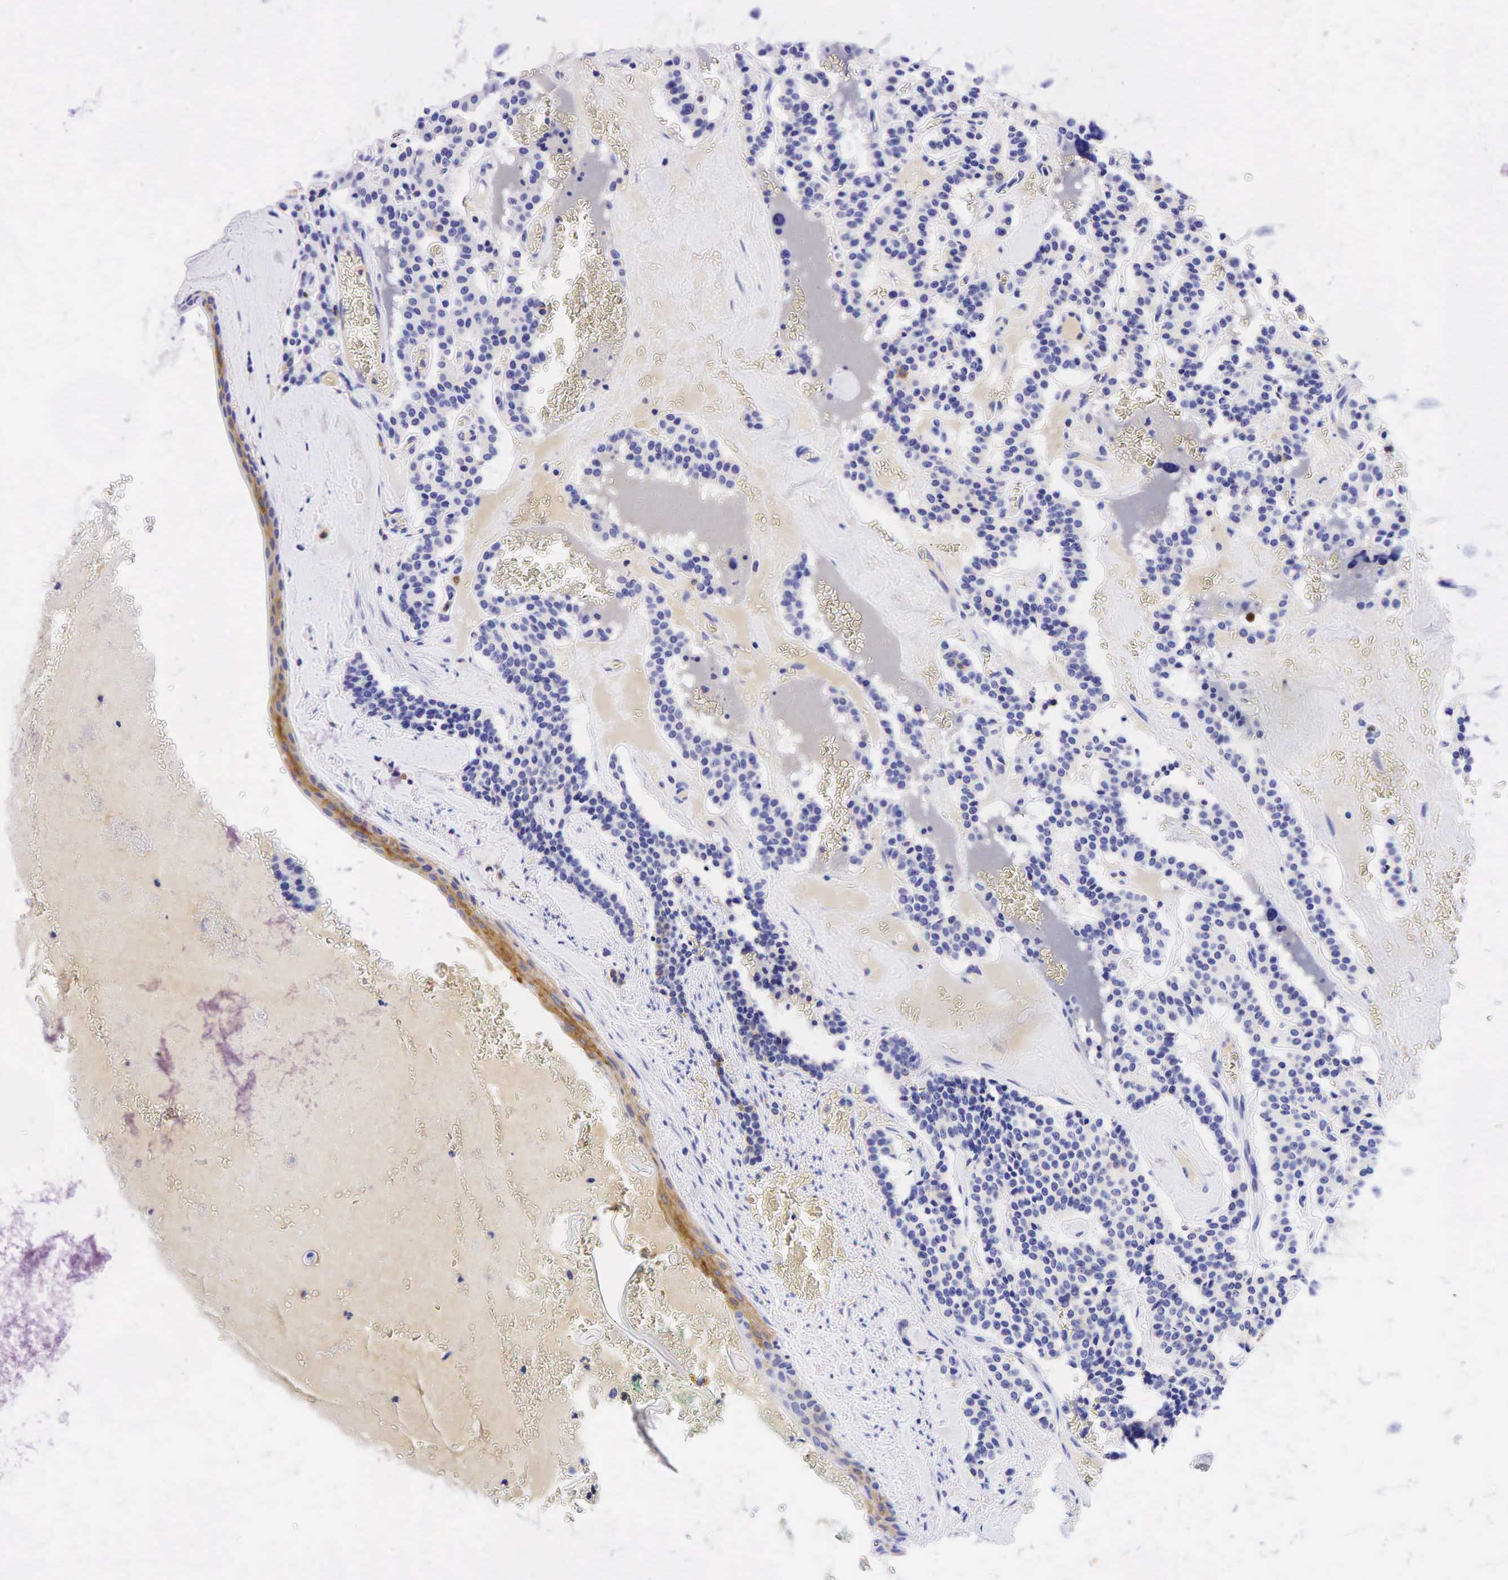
{"staining": {"intensity": "negative", "quantity": "none", "location": "none"}, "tissue": "carcinoid", "cell_type": "Tumor cells", "image_type": "cancer", "snomed": [{"axis": "morphology", "description": "Carcinoid, malignant, NOS"}, {"axis": "topography", "description": "Bronchus"}], "caption": "Malignant carcinoid was stained to show a protein in brown. There is no significant positivity in tumor cells. The staining was performed using DAB to visualize the protein expression in brown, while the nuclei were stained in blue with hematoxylin (Magnification: 20x).", "gene": "TNFRSF8", "patient": {"sex": "male", "age": 55}}